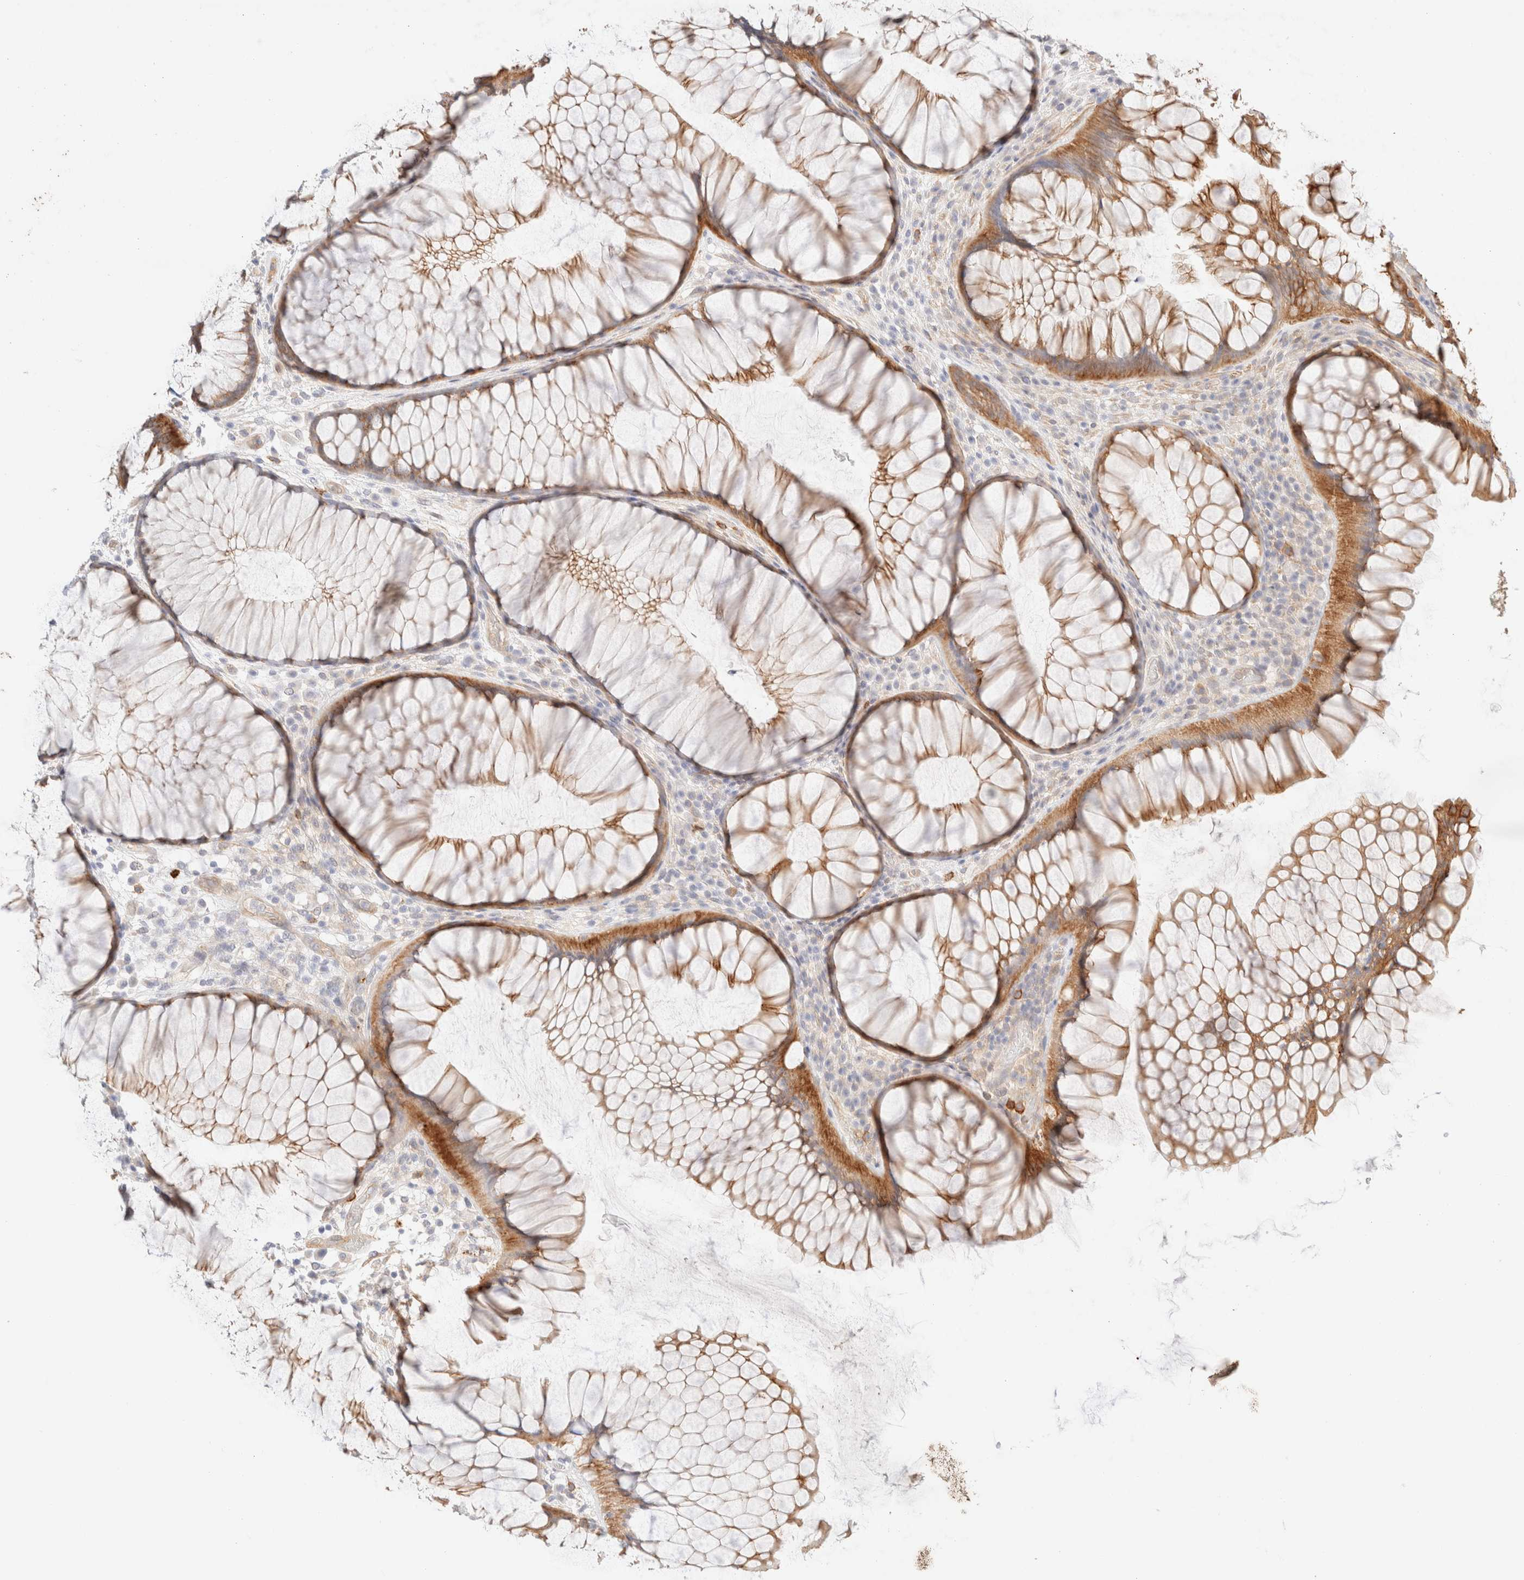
{"staining": {"intensity": "moderate", "quantity": ">75%", "location": "cytoplasmic/membranous"}, "tissue": "rectum", "cell_type": "Glandular cells", "image_type": "normal", "snomed": [{"axis": "morphology", "description": "Normal tissue, NOS"}, {"axis": "topography", "description": "Rectum"}], "caption": "The histopathology image demonstrates staining of benign rectum, revealing moderate cytoplasmic/membranous protein expression (brown color) within glandular cells. (Stains: DAB (3,3'-diaminobenzidine) in brown, nuclei in blue, Microscopy: brightfield microscopy at high magnification).", "gene": "NIBAN2", "patient": {"sex": "male", "age": 51}}